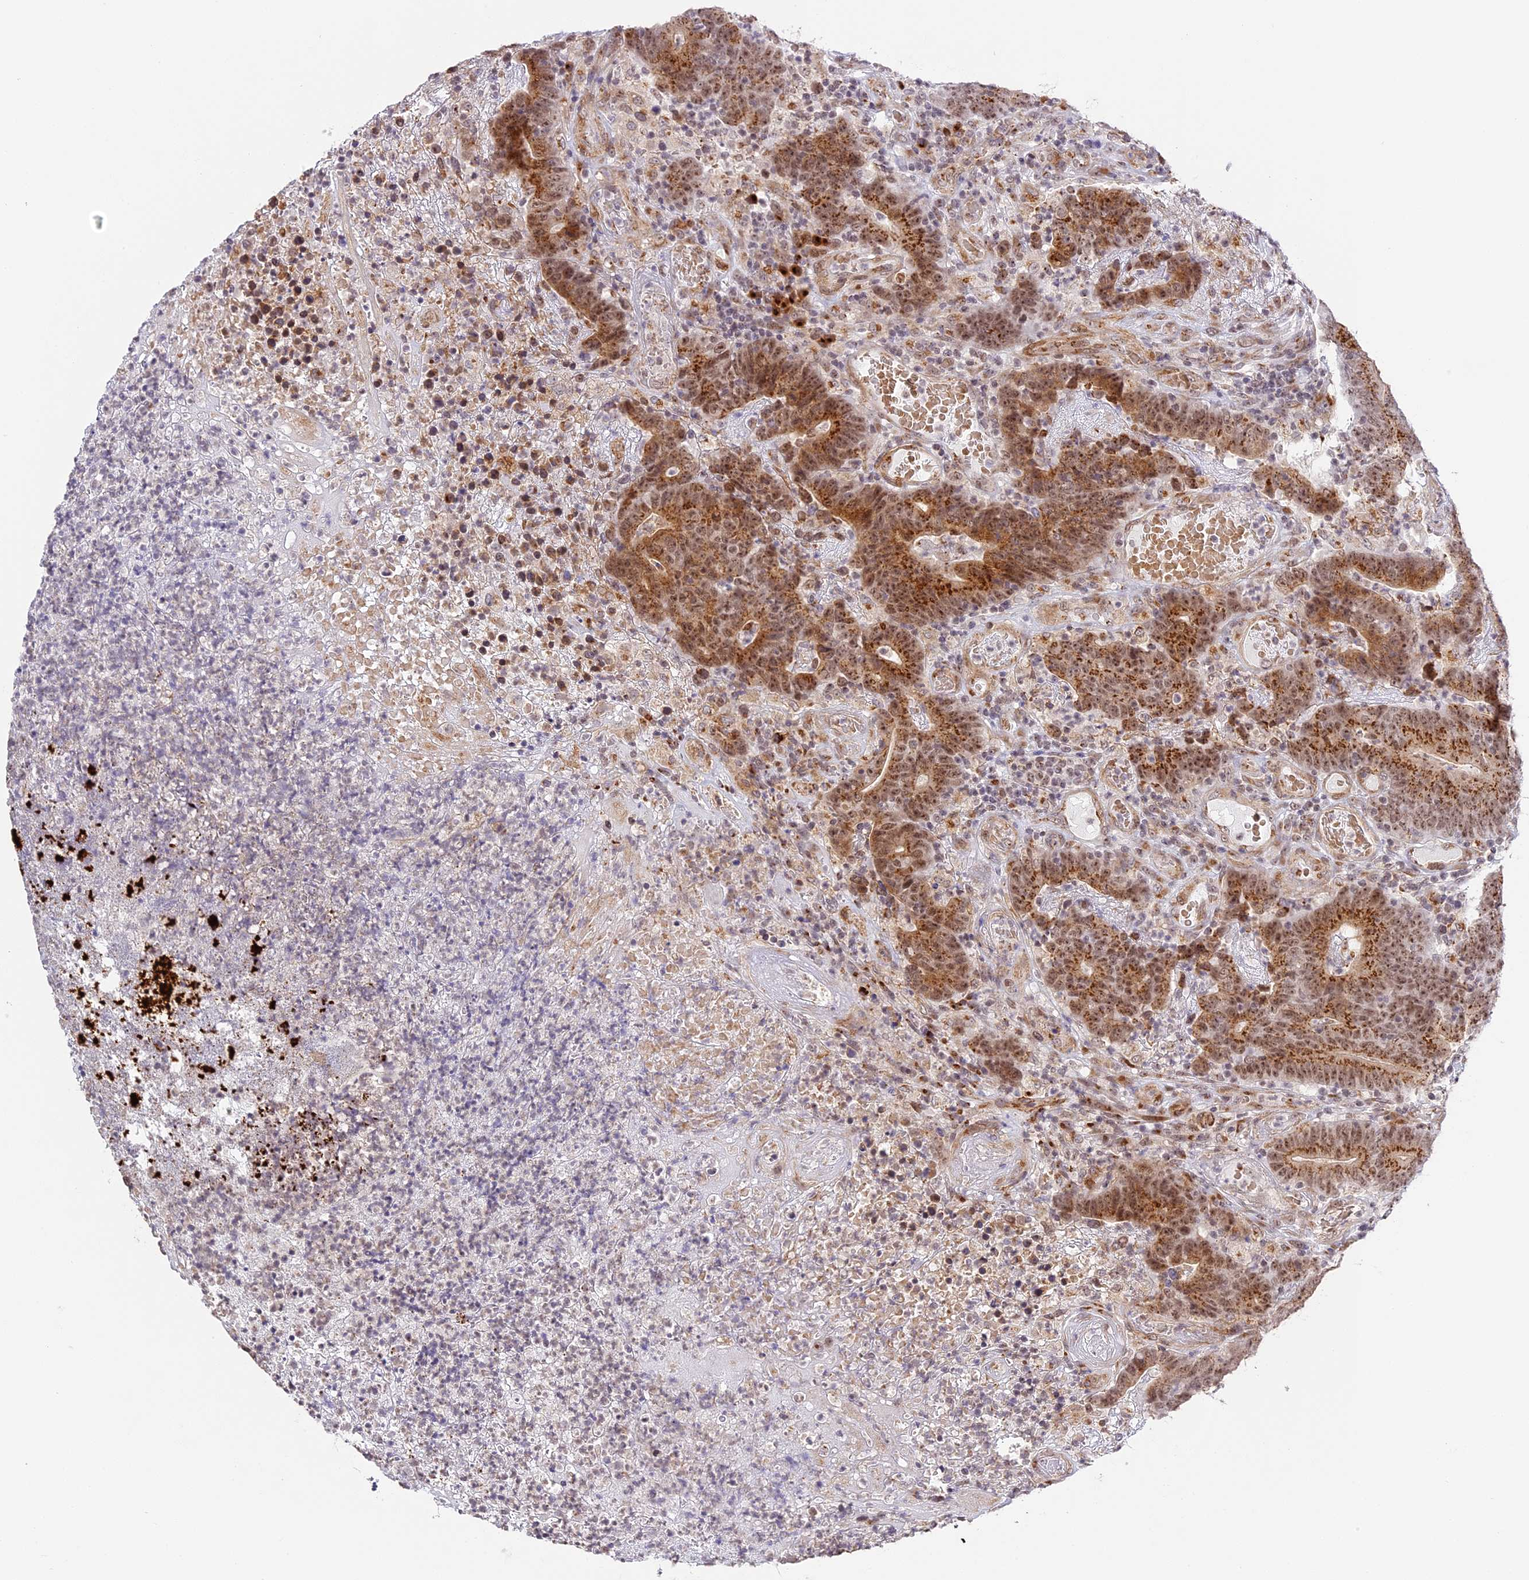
{"staining": {"intensity": "strong", "quantity": ">75%", "location": "cytoplasmic/membranous,nuclear"}, "tissue": "colorectal cancer", "cell_type": "Tumor cells", "image_type": "cancer", "snomed": [{"axis": "morphology", "description": "Normal tissue, NOS"}, {"axis": "morphology", "description": "Adenocarcinoma, NOS"}, {"axis": "topography", "description": "Colon"}], "caption": "IHC of colorectal adenocarcinoma displays high levels of strong cytoplasmic/membranous and nuclear staining in about >75% of tumor cells.", "gene": "HEATR5B", "patient": {"sex": "female", "age": 75}}